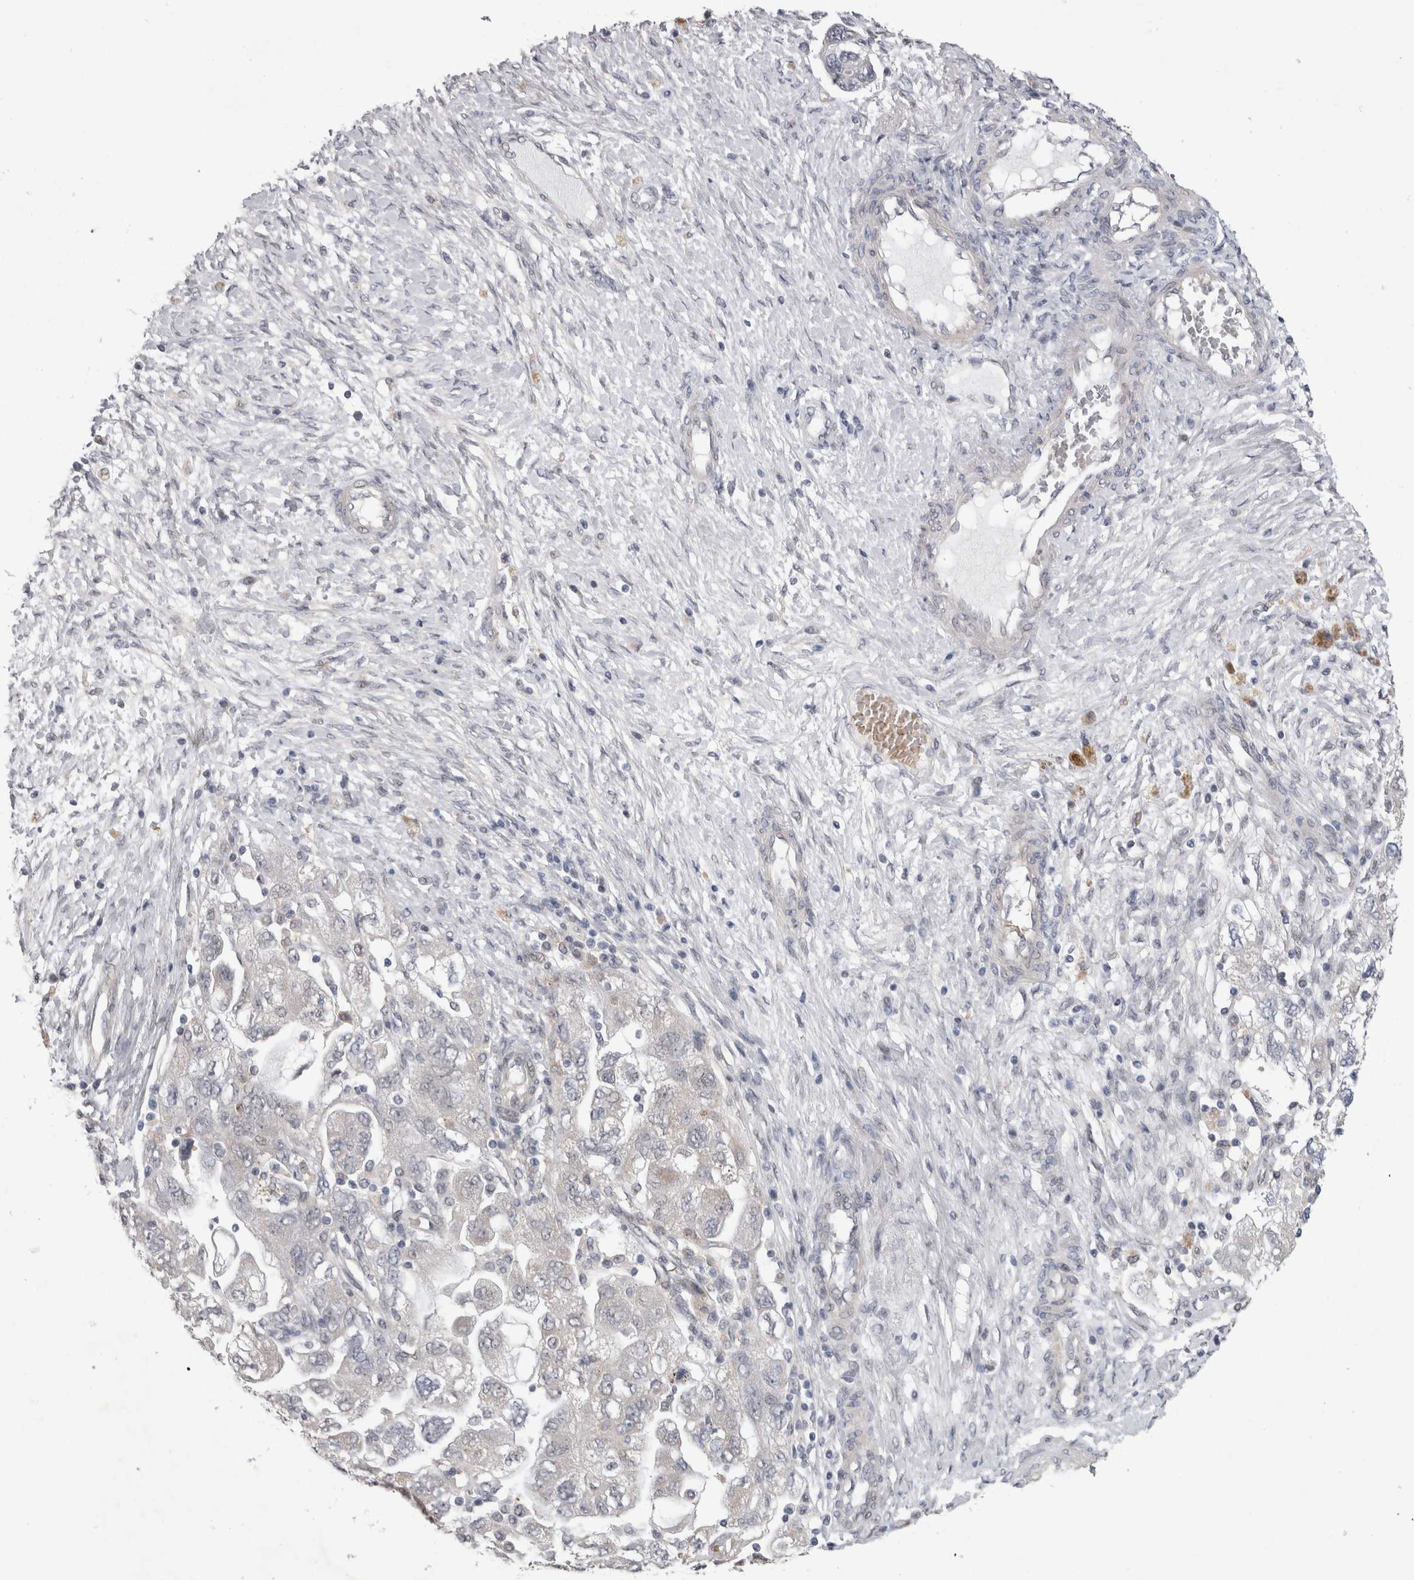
{"staining": {"intensity": "negative", "quantity": "none", "location": "none"}, "tissue": "ovarian cancer", "cell_type": "Tumor cells", "image_type": "cancer", "snomed": [{"axis": "morphology", "description": "Carcinoma, NOS"}, {"axis": "morphology", "description": "Cystadenocarcinoma, serous, NOS"}, {"axis": "topography", "description": "Ovary"}], "caption": "The micrograph demonstrates no staining of tumor cells in serous cystadenocarcinoma (ovarian).", "gene": "IFI44", "patient": {"sex": "female", "age": 69}}